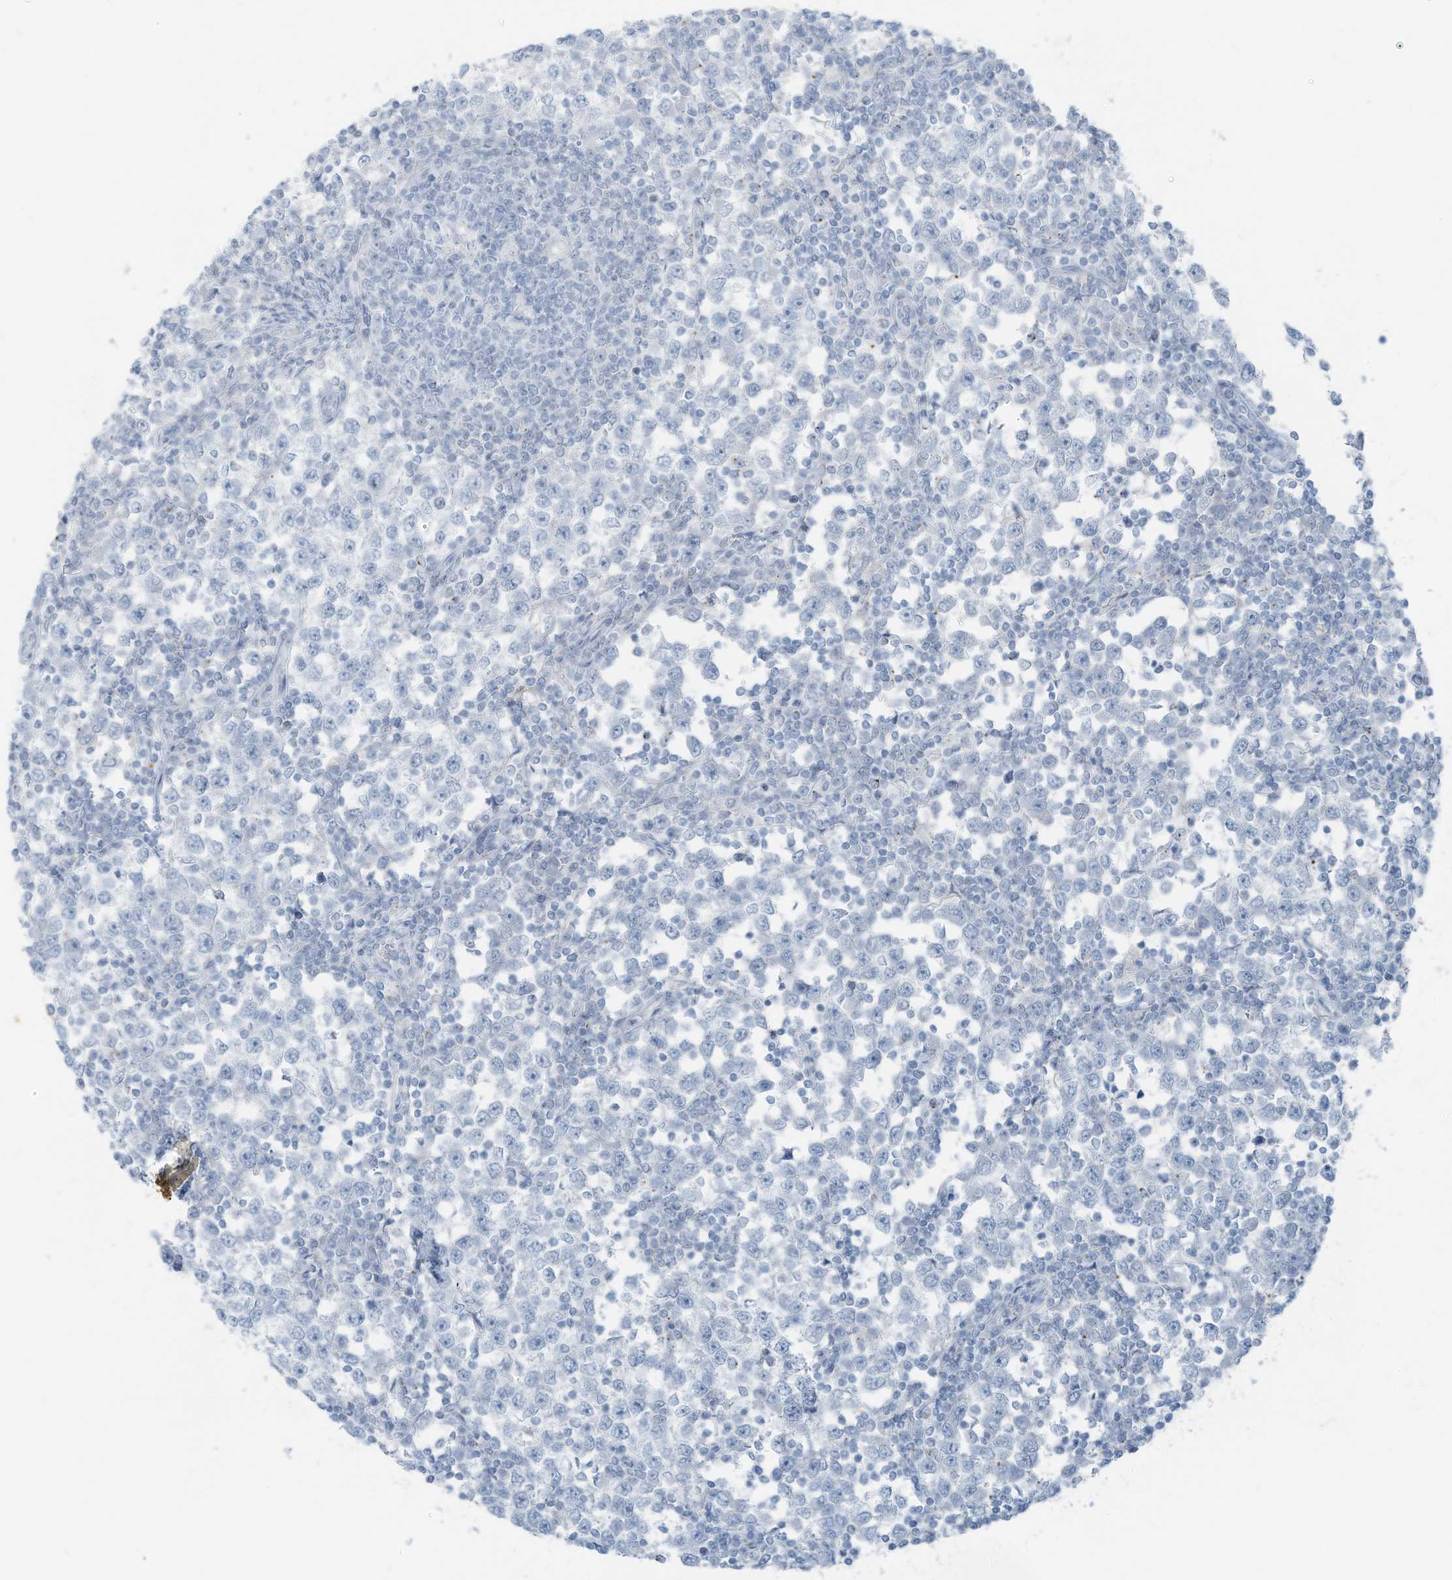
{"staining": {"intensity": "negative", "quantity": "none", "location": "none"}, "tissue": "testis cancer", "cell_type": "Tumor cells", "image_type": "cancer", "snomed": [{"axis": "morphology", "description": "Seminoma, NOS"}, {"axis": "topography", "description": "Testis"}], "caption": "Immunohistochemical staining of seminoma (testis) displays no significant expression in tumor cells.", "gene": "SLC25A43", "patient": {"sex": "male", "age": 65}}